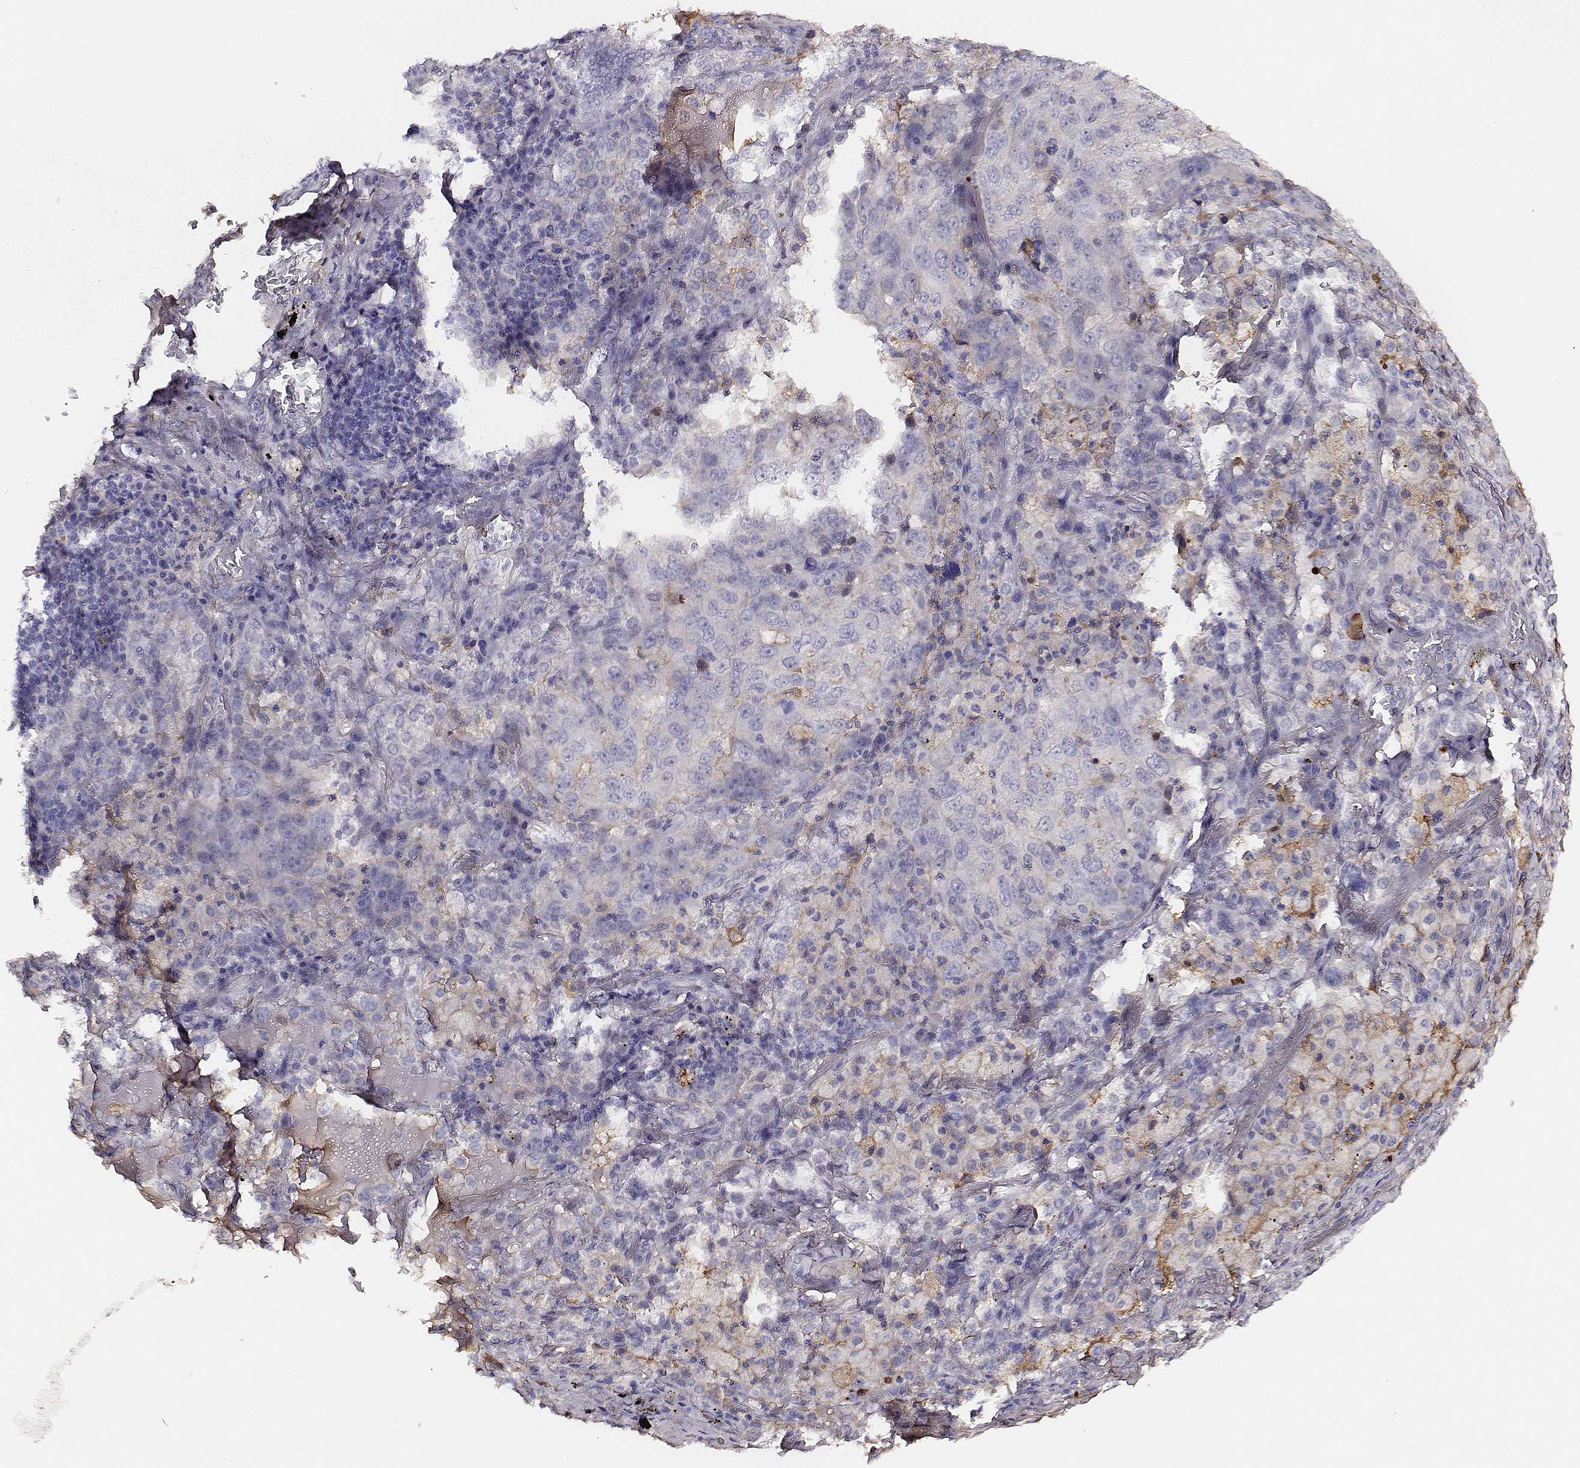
{"staining": {"intensity": "negative", "quantity": "none", "location": "none"}, "tissue": "lung cancer", "cell_type": "Tumor cells", "image_type": "cancer", "snomed": [{"axis": "morphology", "description": "Adenocarcinoma, NOS"}, {"axis": "topography", "description": "Lung"}], "caption": "Image shows no protein positivity in tumor cells of lung adenocarcinoma tissue.", "gene": "TF", "patient": {"sex": "female", "age": 61}}